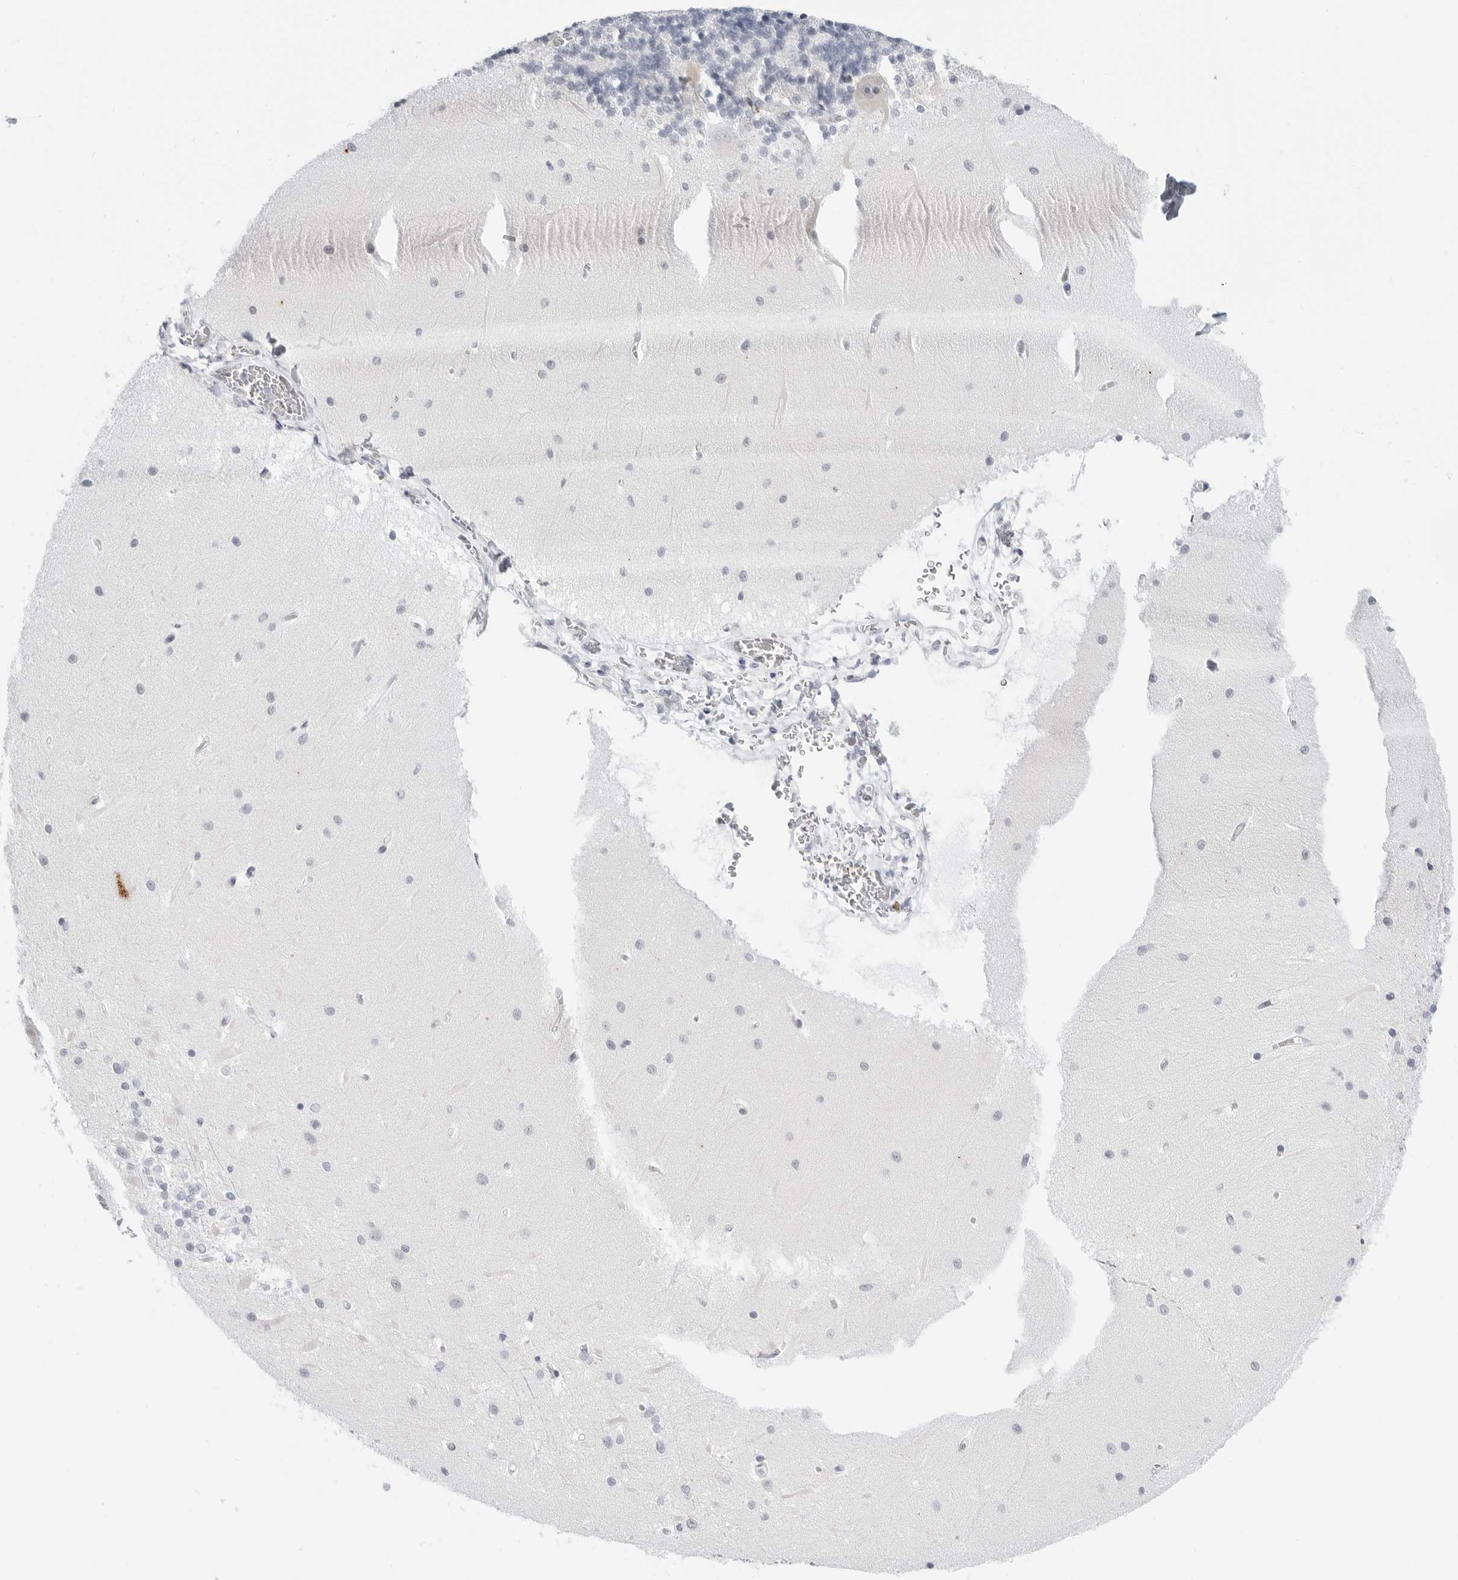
{"staining": {"intensity": "negative", "quantity": "none", "location": "none"}, "tissue": "cerebellum", "cell_type": "Cells in granular layer", "image_type": "normal", "snomed": [{"axis": "morphology", "description": "Normal tissue, NOS"}, {"axis": "topography", "description": "Cerebellum"}], "caption": "High power microscopy micrograph of an immunohistochemistry photomicrograph of benign cerebellum, revealing no significant staining in cells in granular layer. (DAB (3,3'-diaminobenzidine) IHC, high magnification).", "gene": "HSPB7", "patient": {"sex": "male", "age": 37}}